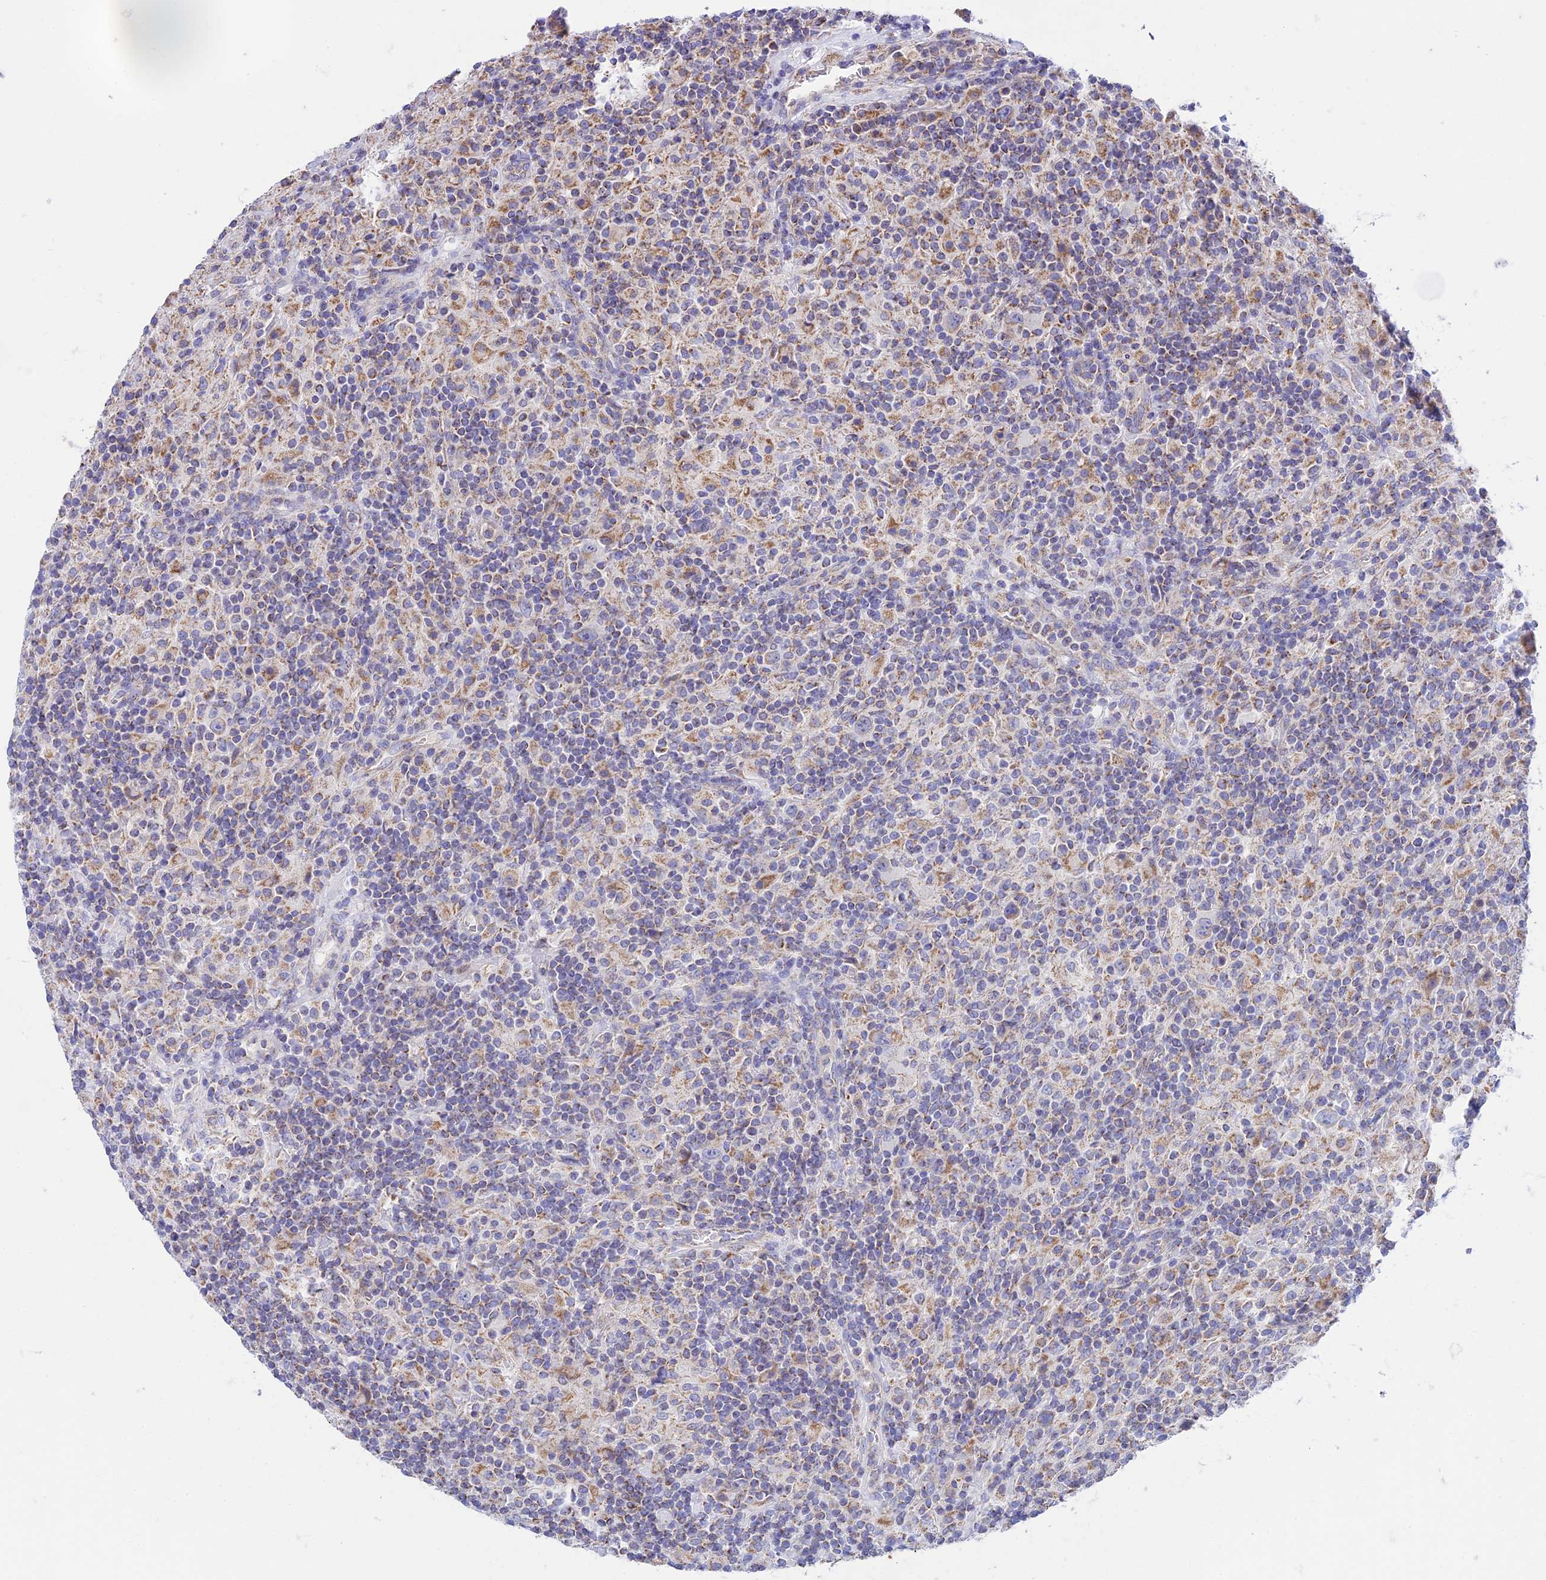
{"staining": {"intensity": "weak", "quantity": "<25%", "location": "cytoplasmic/membranous"}, "tissue": "lymphoma", "cell_type": "Tumor cells", "image_type": "cancer", "snomed": [{"axis": "morphology", "description": "Hodgkin's disease, NOS"}, {"axis": "topography", "description": "Lymph node"}], "caption": "Protein analysis of lymphoma shows no significant expression in tumor cells.", "gene": "ZNF181", "patient": {"sex": "male", "age": 70}}